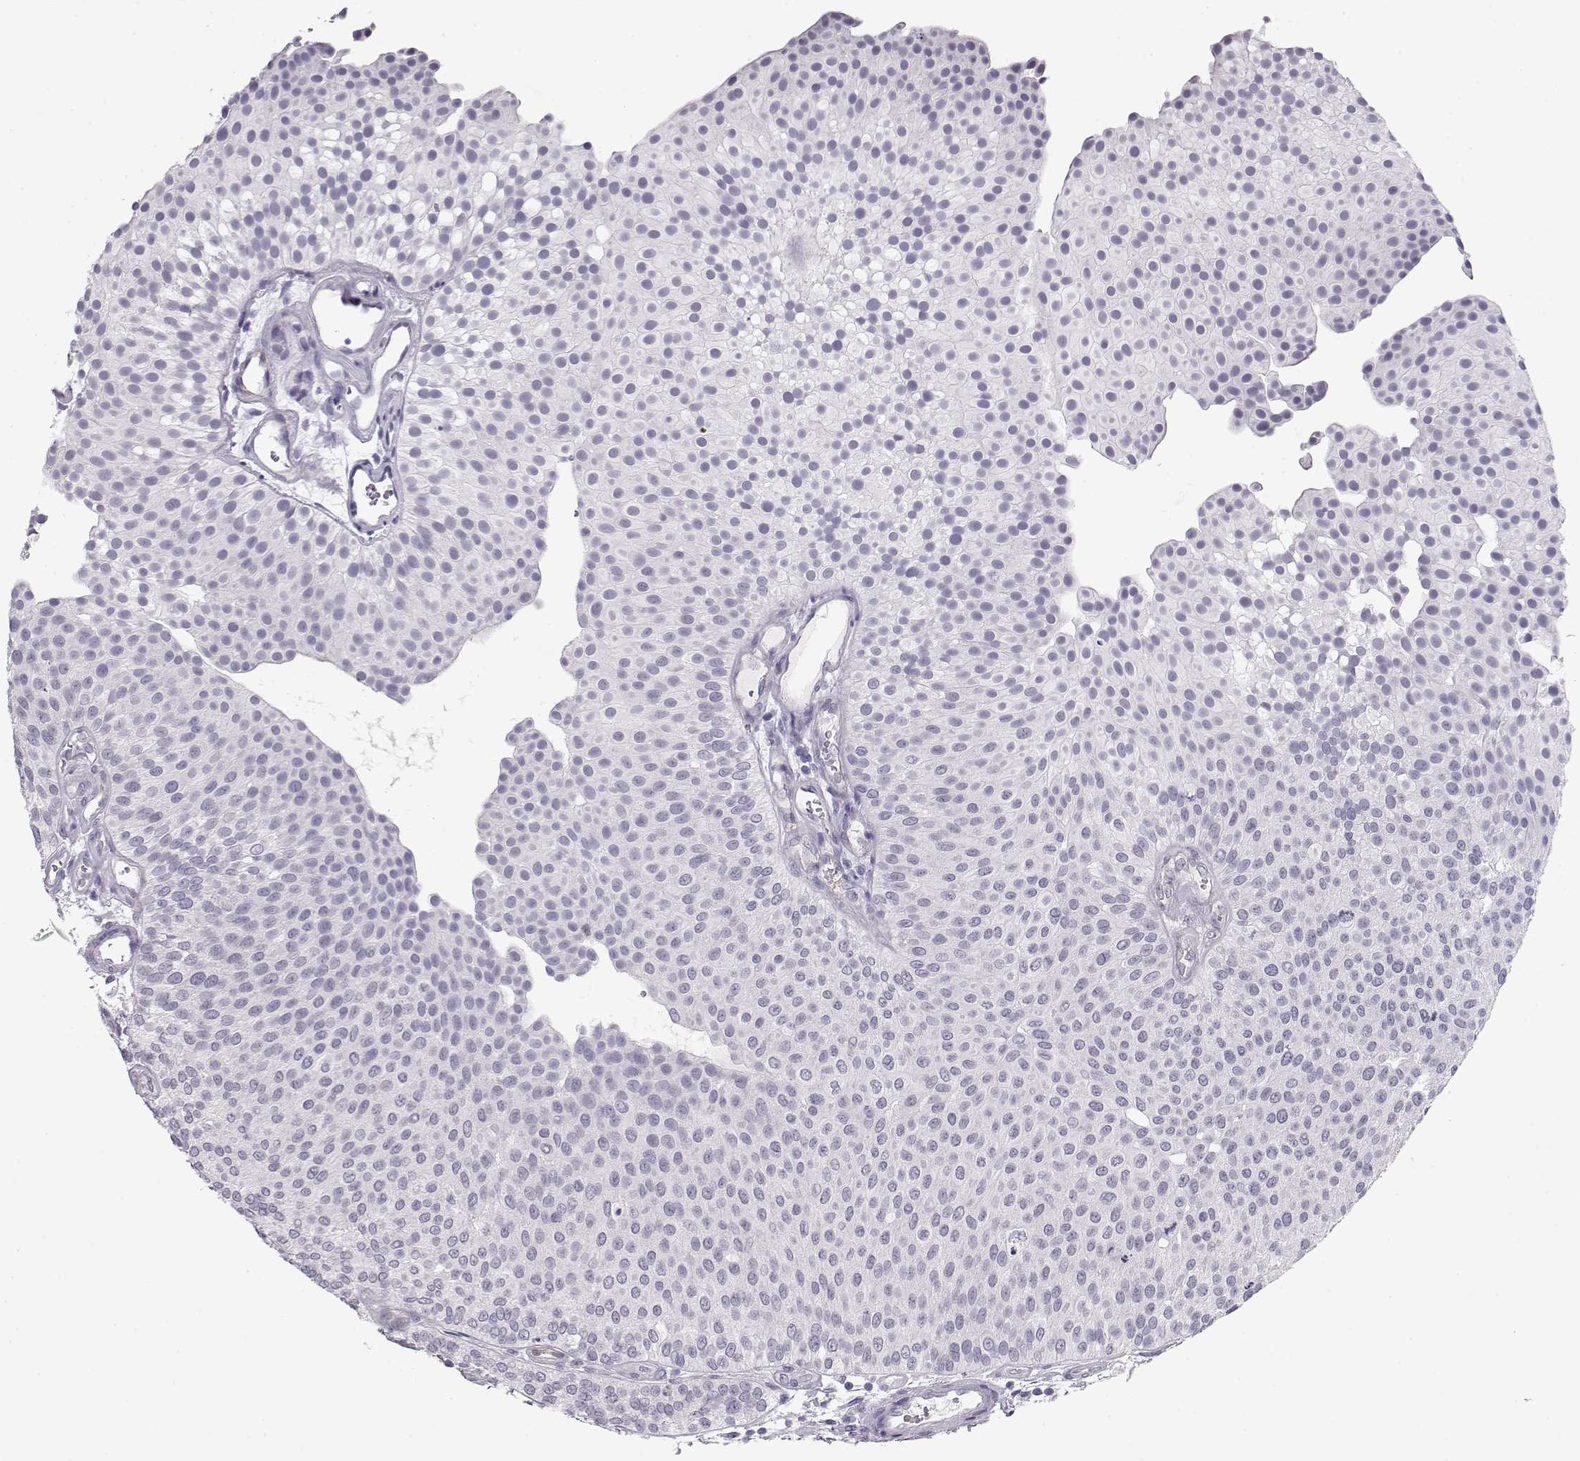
{"staining": {"intensity": "negative", "quantity": "none", "location": "none"}, "tissue": "urothelial cancer", "cell_type": "Tumor cells", "image_type": "cancer", "snomed": [{"axis": "morphology", "description": "Urothelial carcinoma, Low grade"}, {"axis": "topography", "description": "Urinary bladder"}], "caption": "This is a photomicrograph of immunohistochemistry (IHC) staining of urothelial cancer, which shows no expression in tumor cells.", "gene": "IMPG1", "patient": {"sex": "female", "age": 87}}